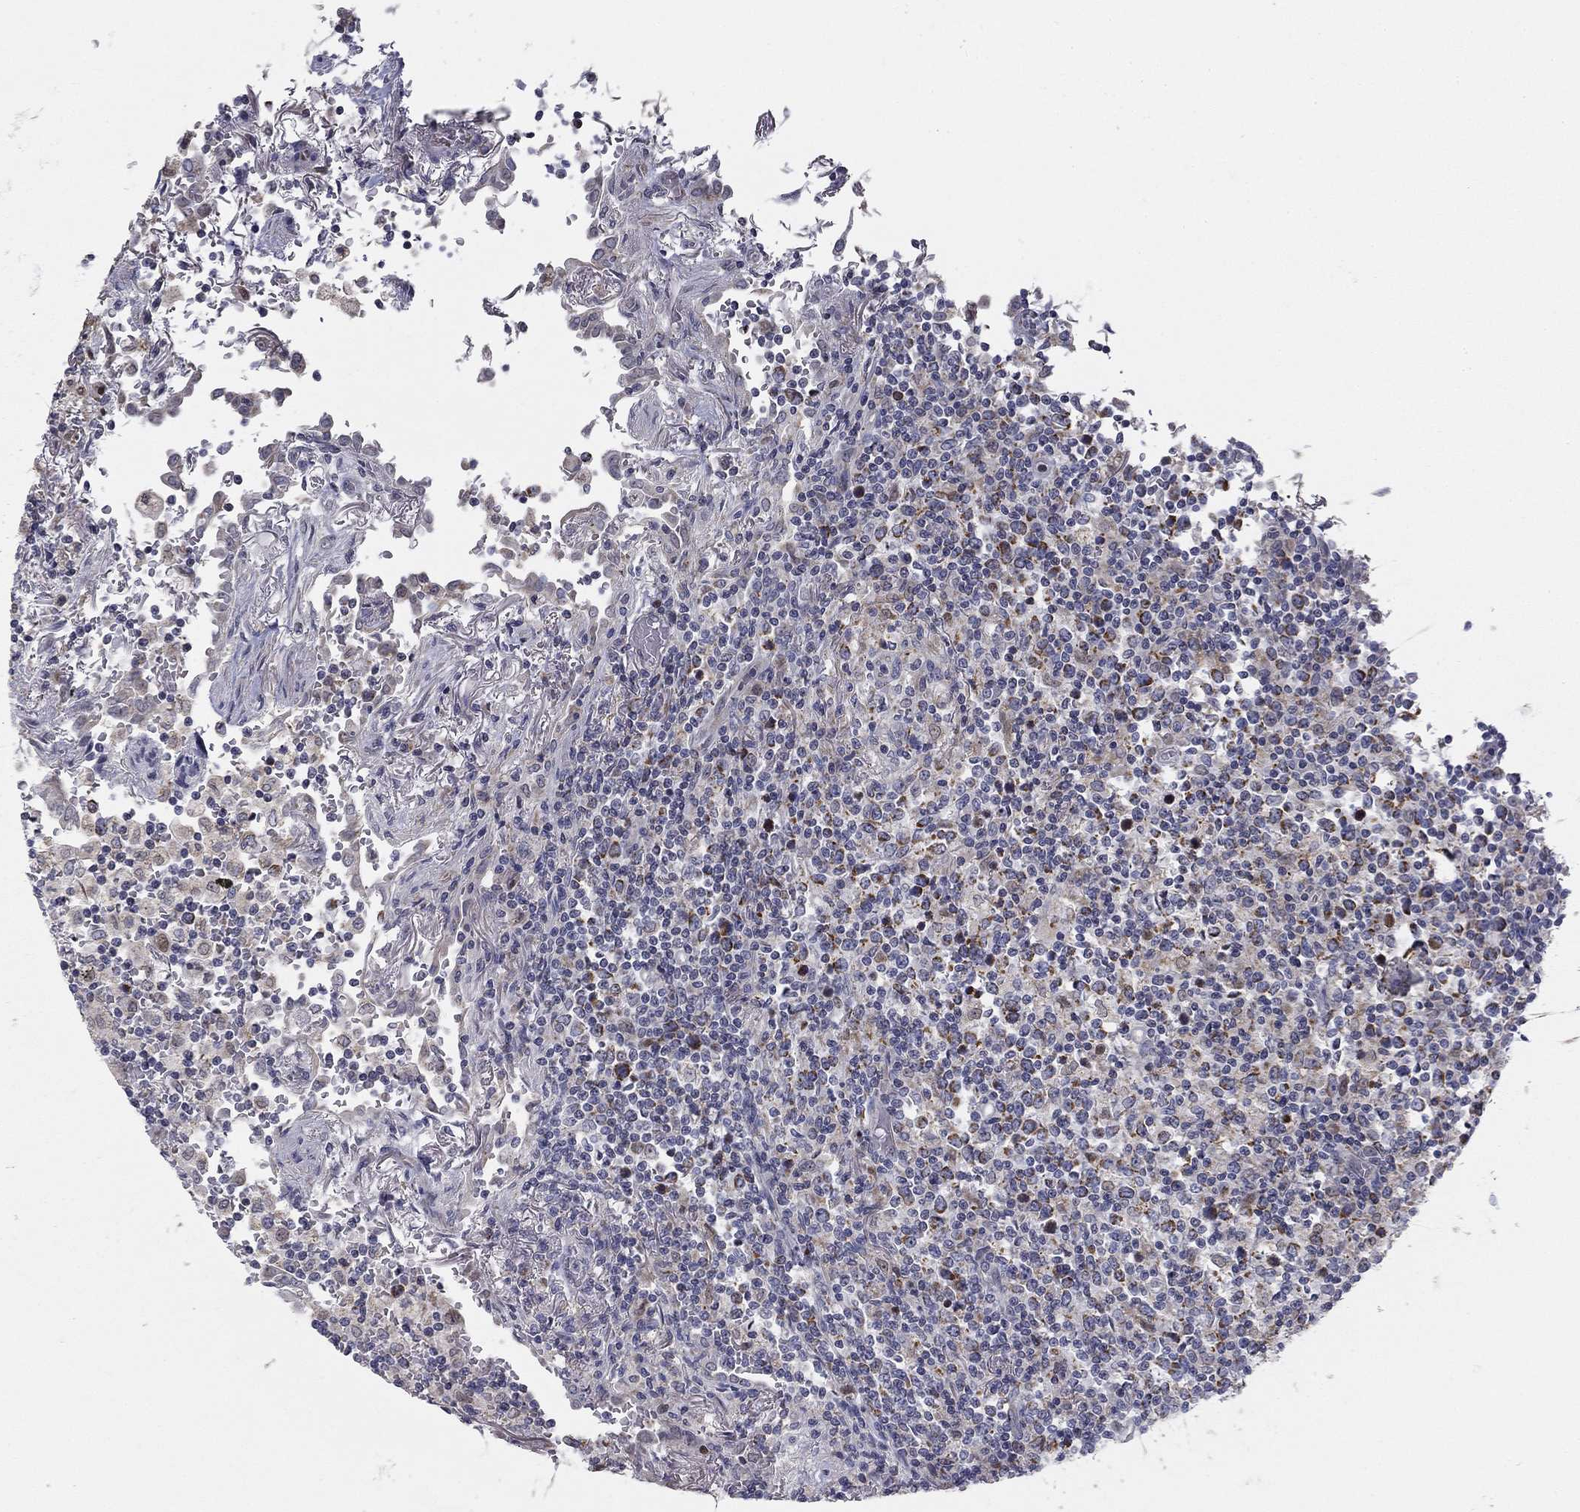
{"staining": {"intensity": "negative", "quantity": "none", "location": "none"}, "tissue": "lymphoma", "cell_type": "Tumor cells", "image_type": "cancer", "snomed": [{"axis": "morphology", "description": "Malignant lymphoma, non-Hodgkin's type, High grade"}, {"axis": "topography", "description": "Lung"}], "caption": "The immunohistochemistry photomicrograph has no significant staining in tumor cells of lymphoma tissue.", "gene": "SLC2A9", "patient": {"sex": "male", "age": 79}}